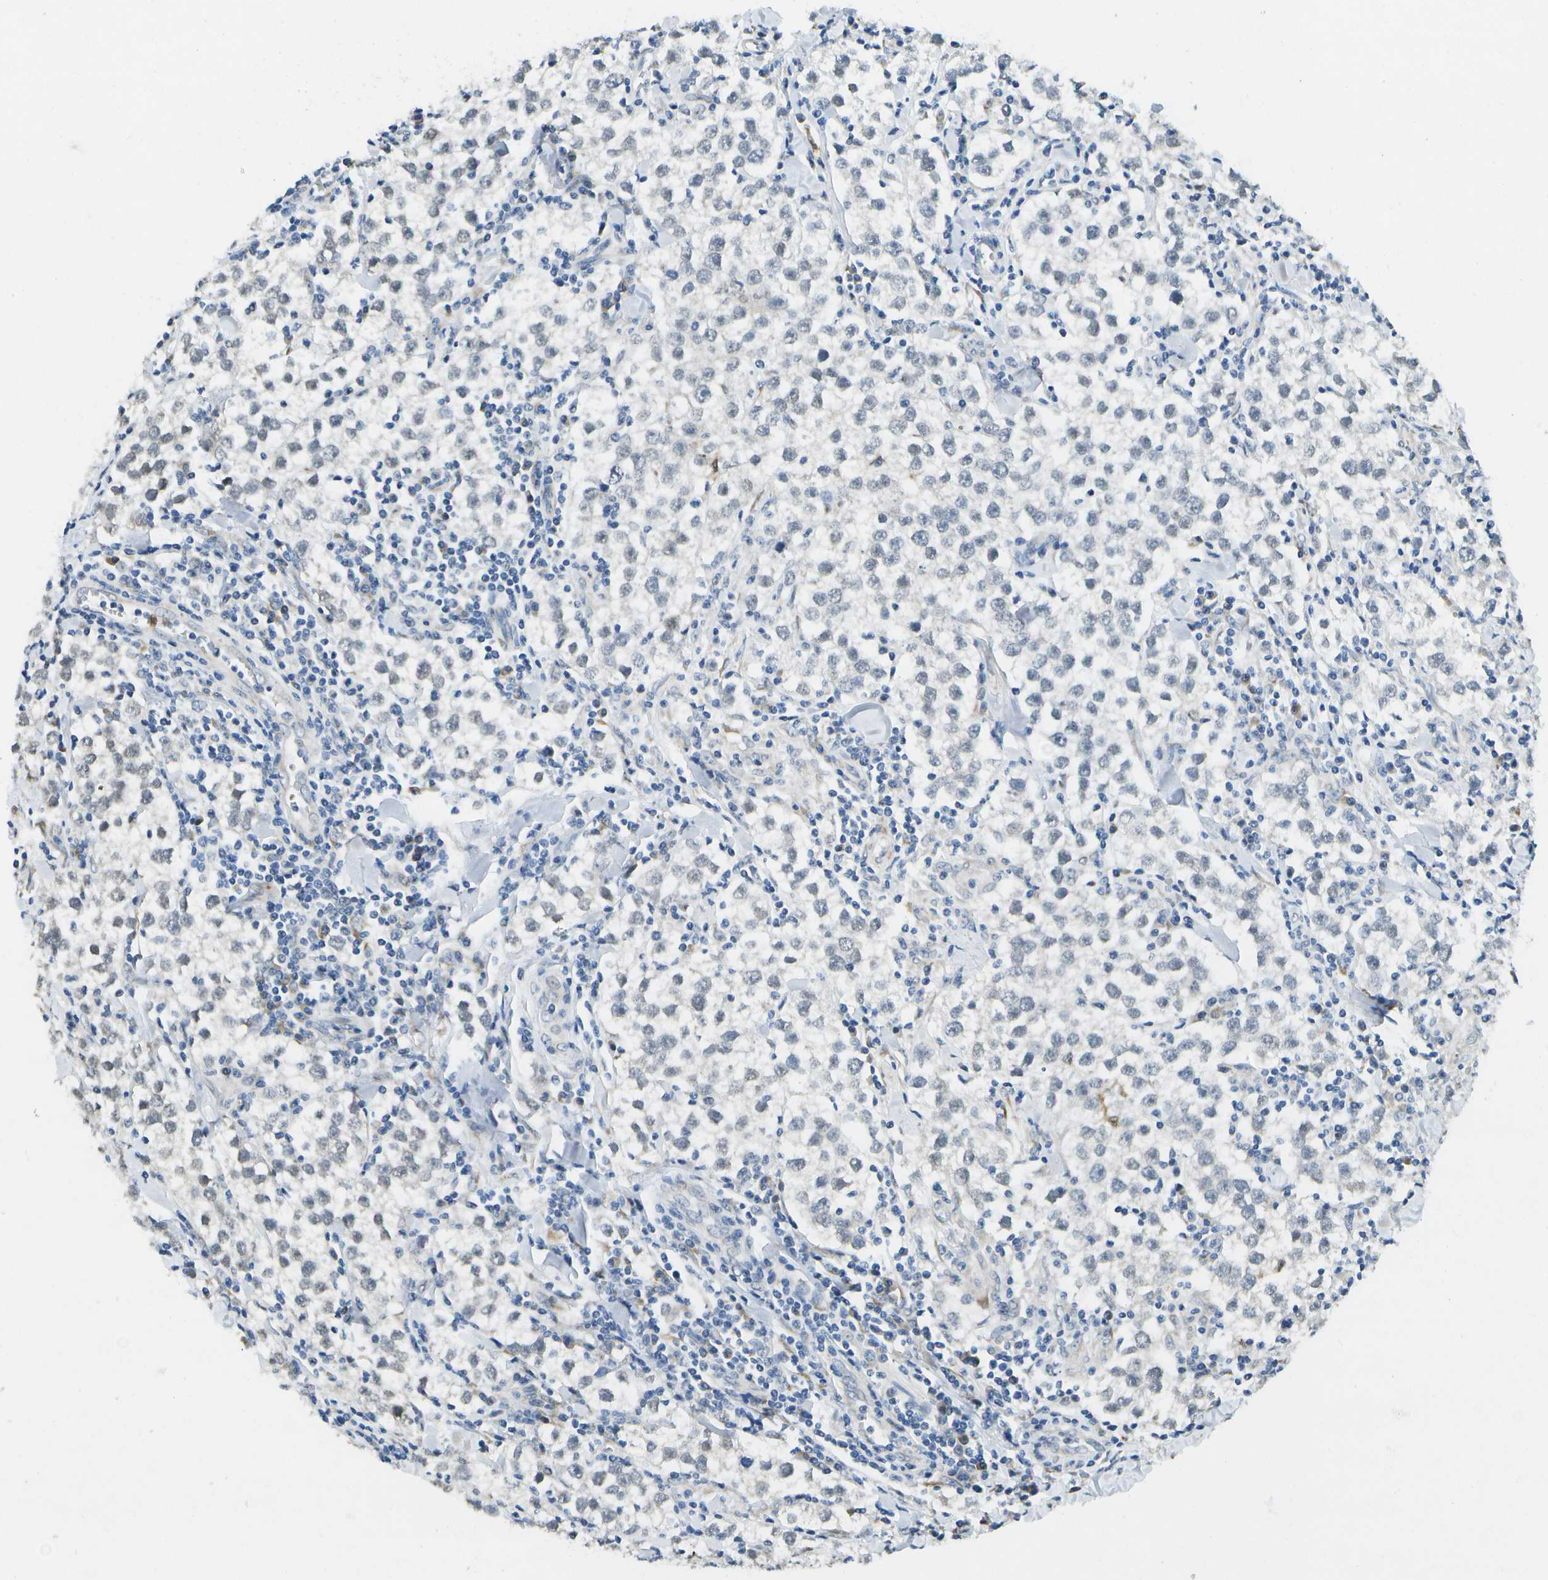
{"staining": {"intensity": "weak", "quantity": "25%-75%", "location": "nuclear"}, "tissue": "testis cancer", "cell_type": "Tumor cells", "image_type": "cancer", "snomed": [{"axis": "morphology", "description": "Seminoma, NOS"}, {"axis": "morphology", "description": "Carcinoma, Embryonal, NOS"}, {"axis": "topography", "description": "Testis"}], "caption": "Immunohistochemical staining of seminoma (testis) reveals low levels of weak nuclear protein positivity in about 25%-75% of tumor cells.", "gene": "DSE", "patient": {"sex": "male", "age": 36}}